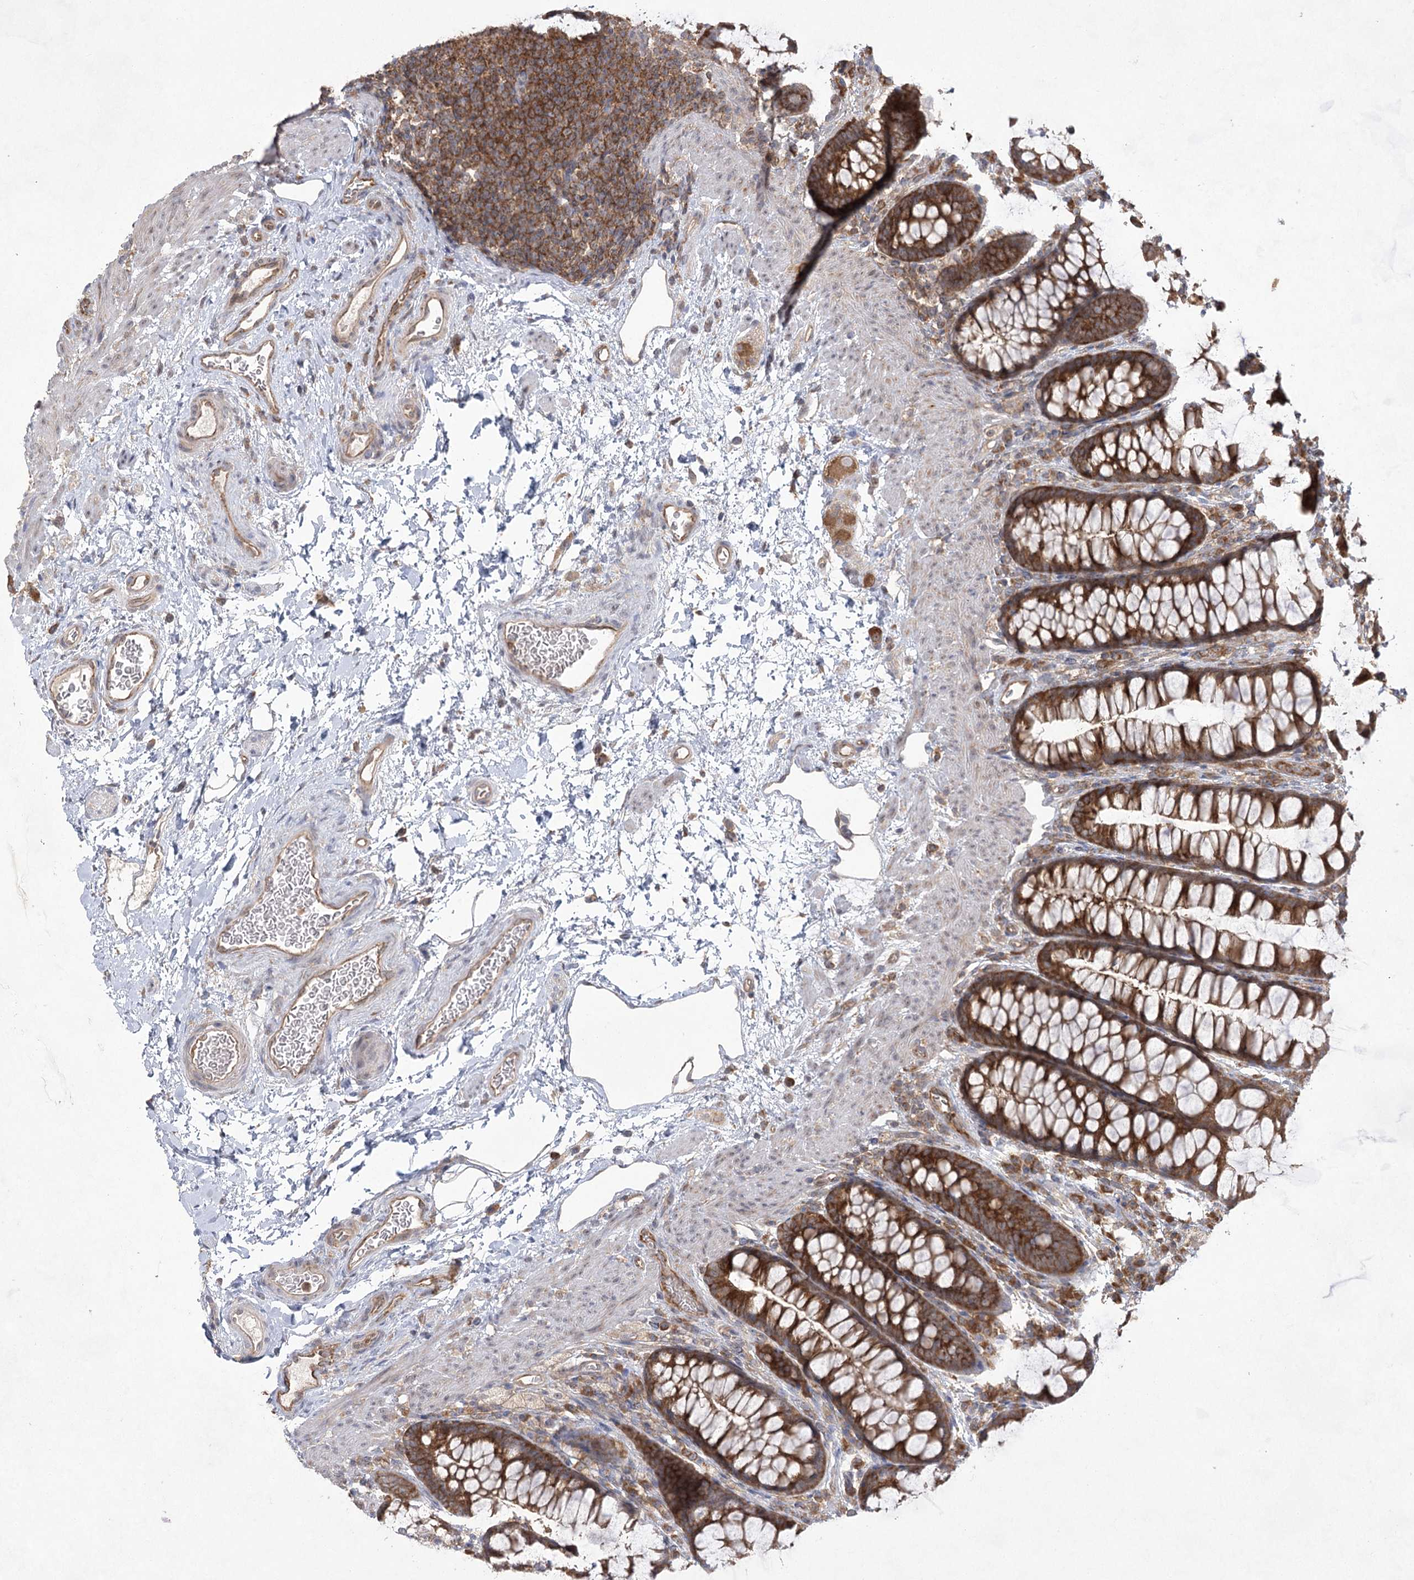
{"staining": {"intensity": "moderate", "quantity": ">75%", "location": "cytoplasmic/membranous"}, "tissue": "colon", "cell_type": "Endothelial cells", "image_type": "normal", "snomed": [{"axis": "morphology", "description": "Normal tissue, NOS"}, {"axis": "topography", "description": "Colon"}], "caption": "The photomicrograph exhibits immunohistochemical staining of benign colon. There is moderate cytoplasmic/membranous positivity is present in approximately >75% of endothelial cells.", "gene": "EIF3A", "patient": {"sex": "female", "age": 62}}